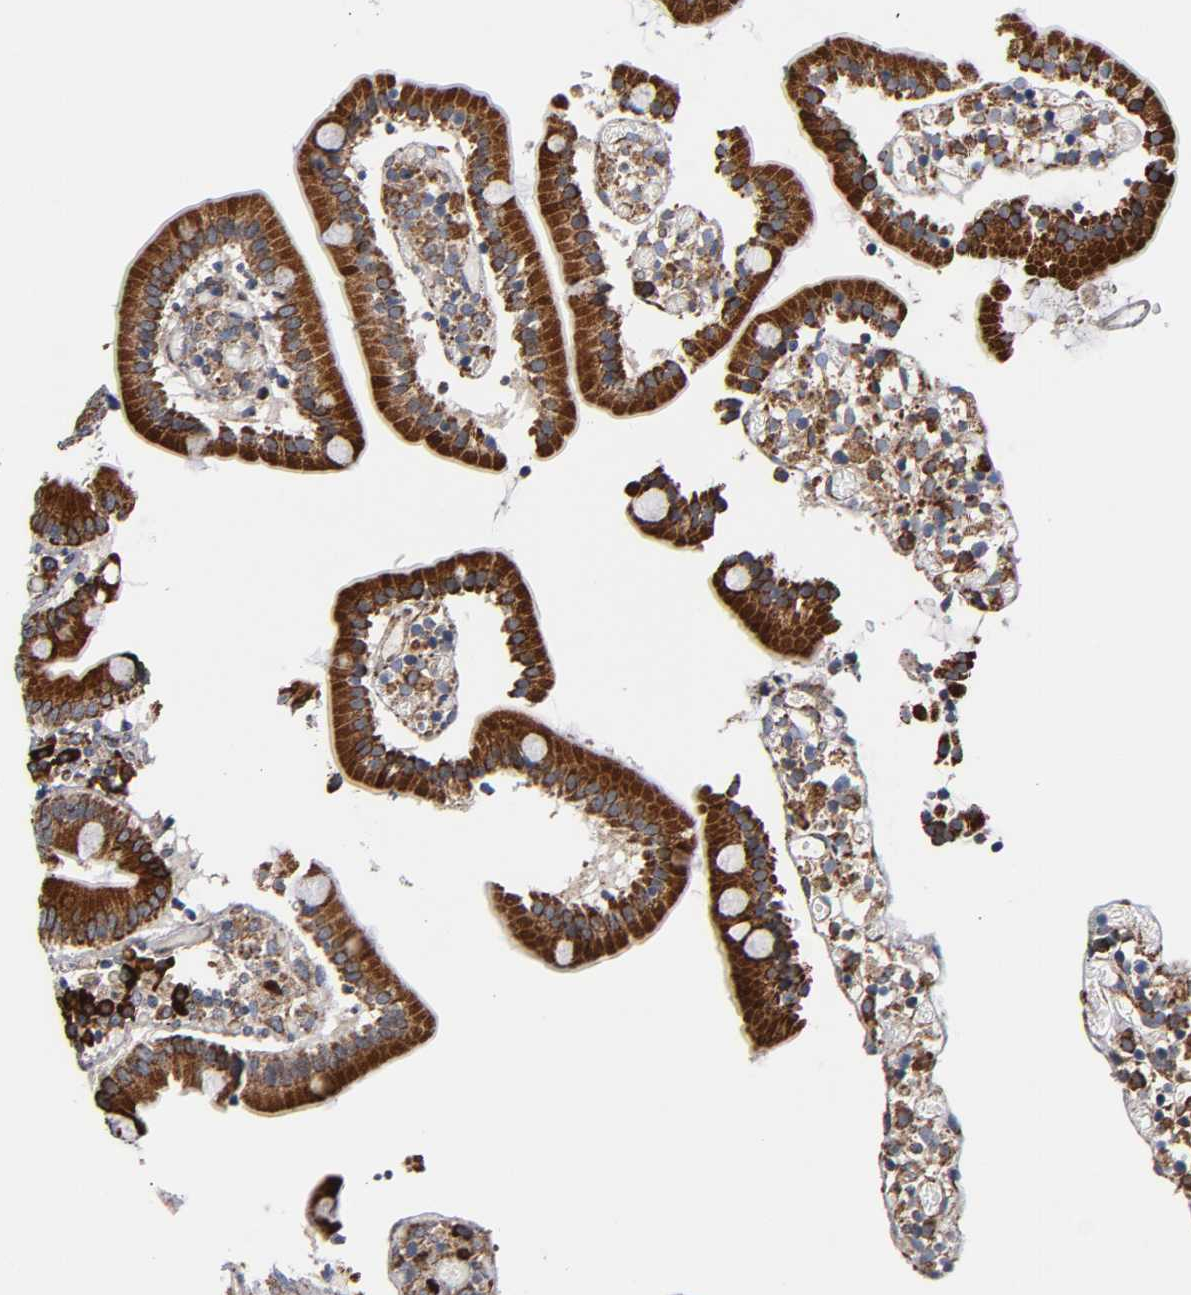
{"staining": {"intensity": "strong", "quantity": ">75%", "location": "cytoplasmic/membranous"}, "tissue": "duodenum", "cell_type": "Glandular cells", "image_type": "normal", "snomed": [{"axis": "morphology", "description": "Normal tissue, NOS"}, {"axis": "topography", "description": "Duodenum"}], "caption": "Immunohistochemistry photomicrograph of unremarkable duodenum stained for a protein (brown), which demonstrates high levels of strong cytoplasmic/membranous positivity in about >75% of glandular cells.", "gene": "MAP3K1", "patient": {"sex": "female", "age": 53}}